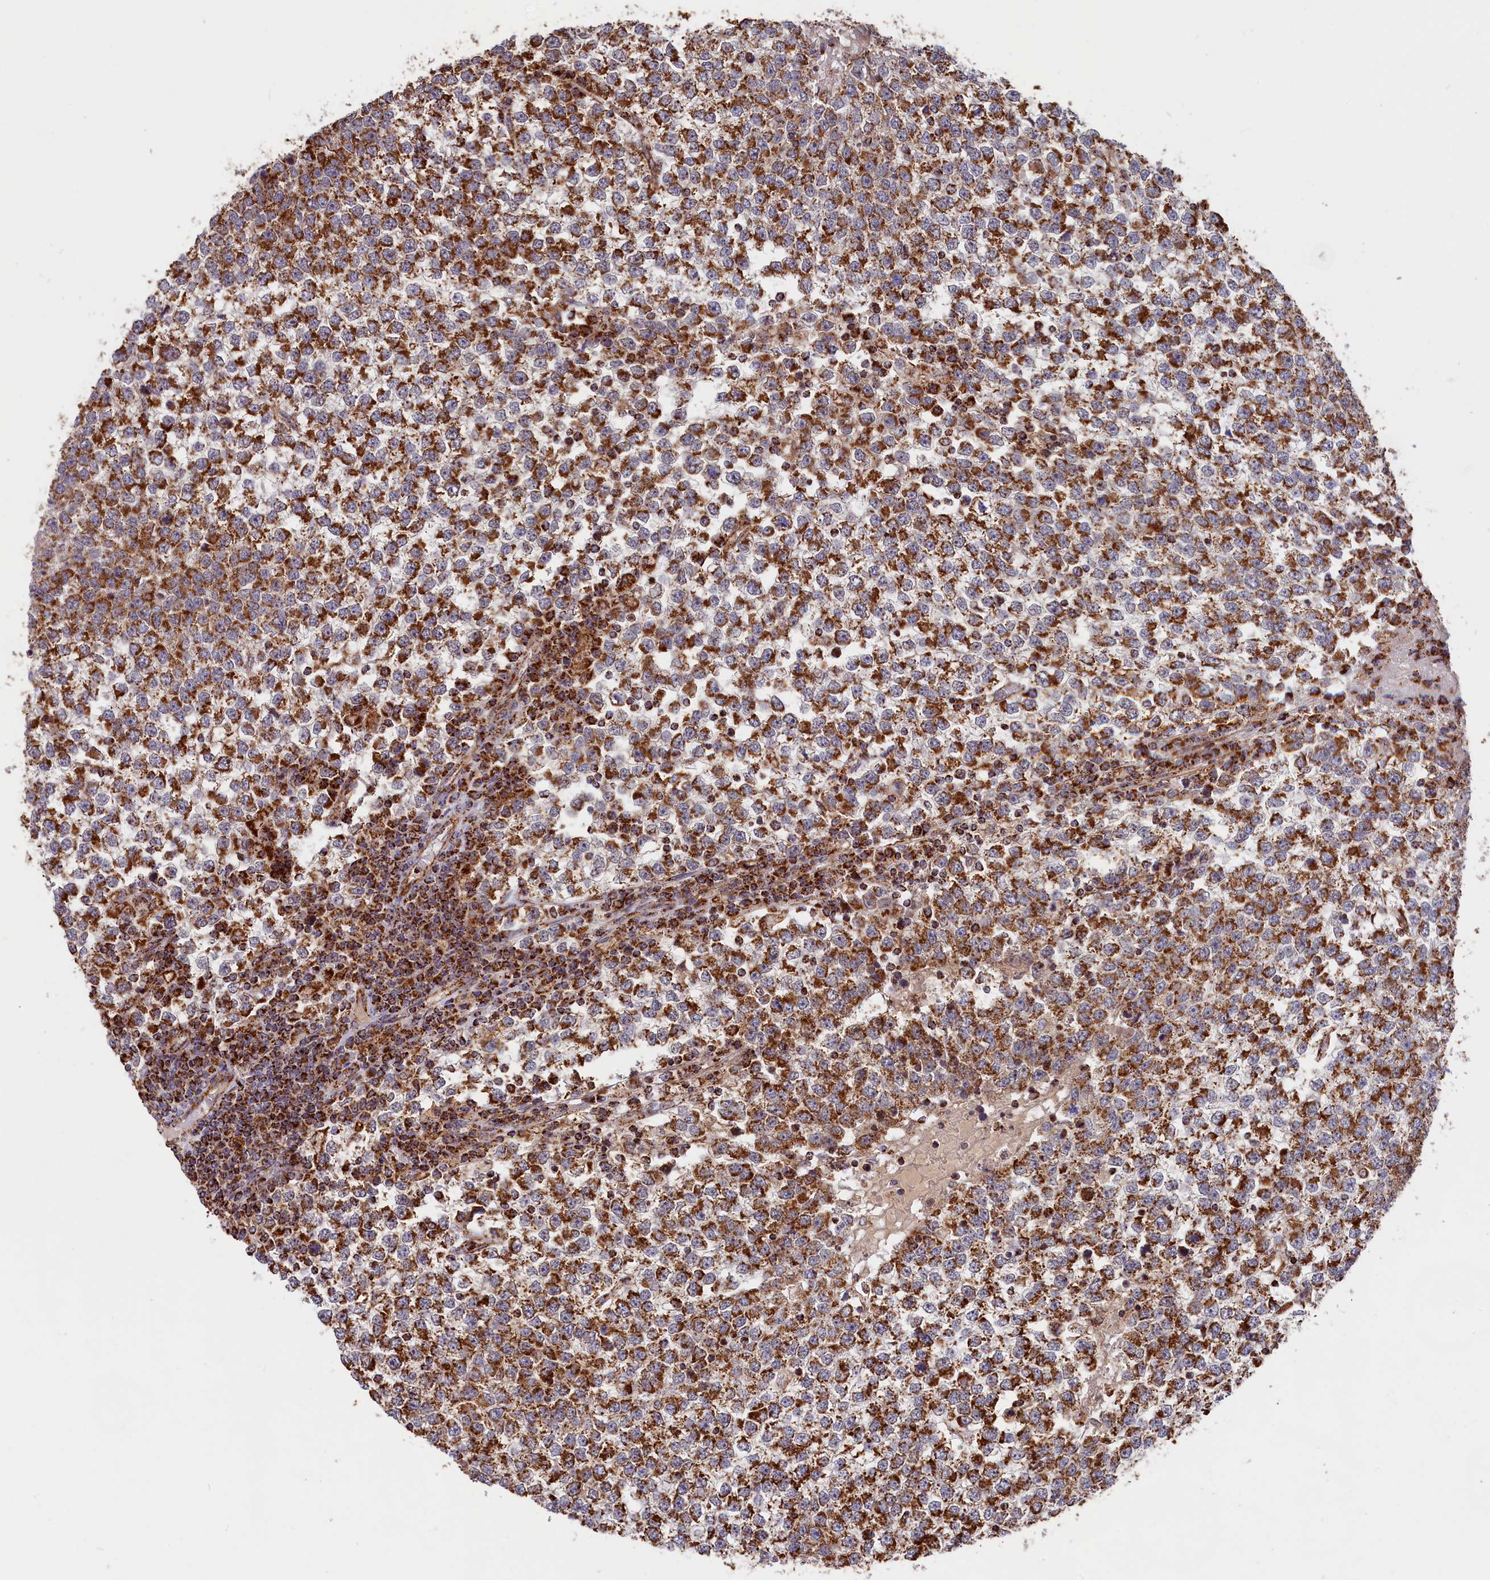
{"staining": {"intensity": "strong", "quantity": ">75%", "location": "cytoplasmic/membranous"}, "tissue": "testis cancer", "cell_type": "Tumor cells", "image_type": "cancer", "snomed": [{"axis": "morphology", "description": "Seminoma, NOS"}, {"axis": "topography", "description": "Testis"}], "caption": "A micrograph of human testis cancer (seminoma) stained for a protein reveals strong cytoplasmic/membranous brown staining in tumor cells. The protein is stained brown, and the nuclei are stained in blue (DAB IHC with brightfield microscopy, high magnification).", "gene": "MACROD1", "patient": {"sex": "male", "age": 65}}